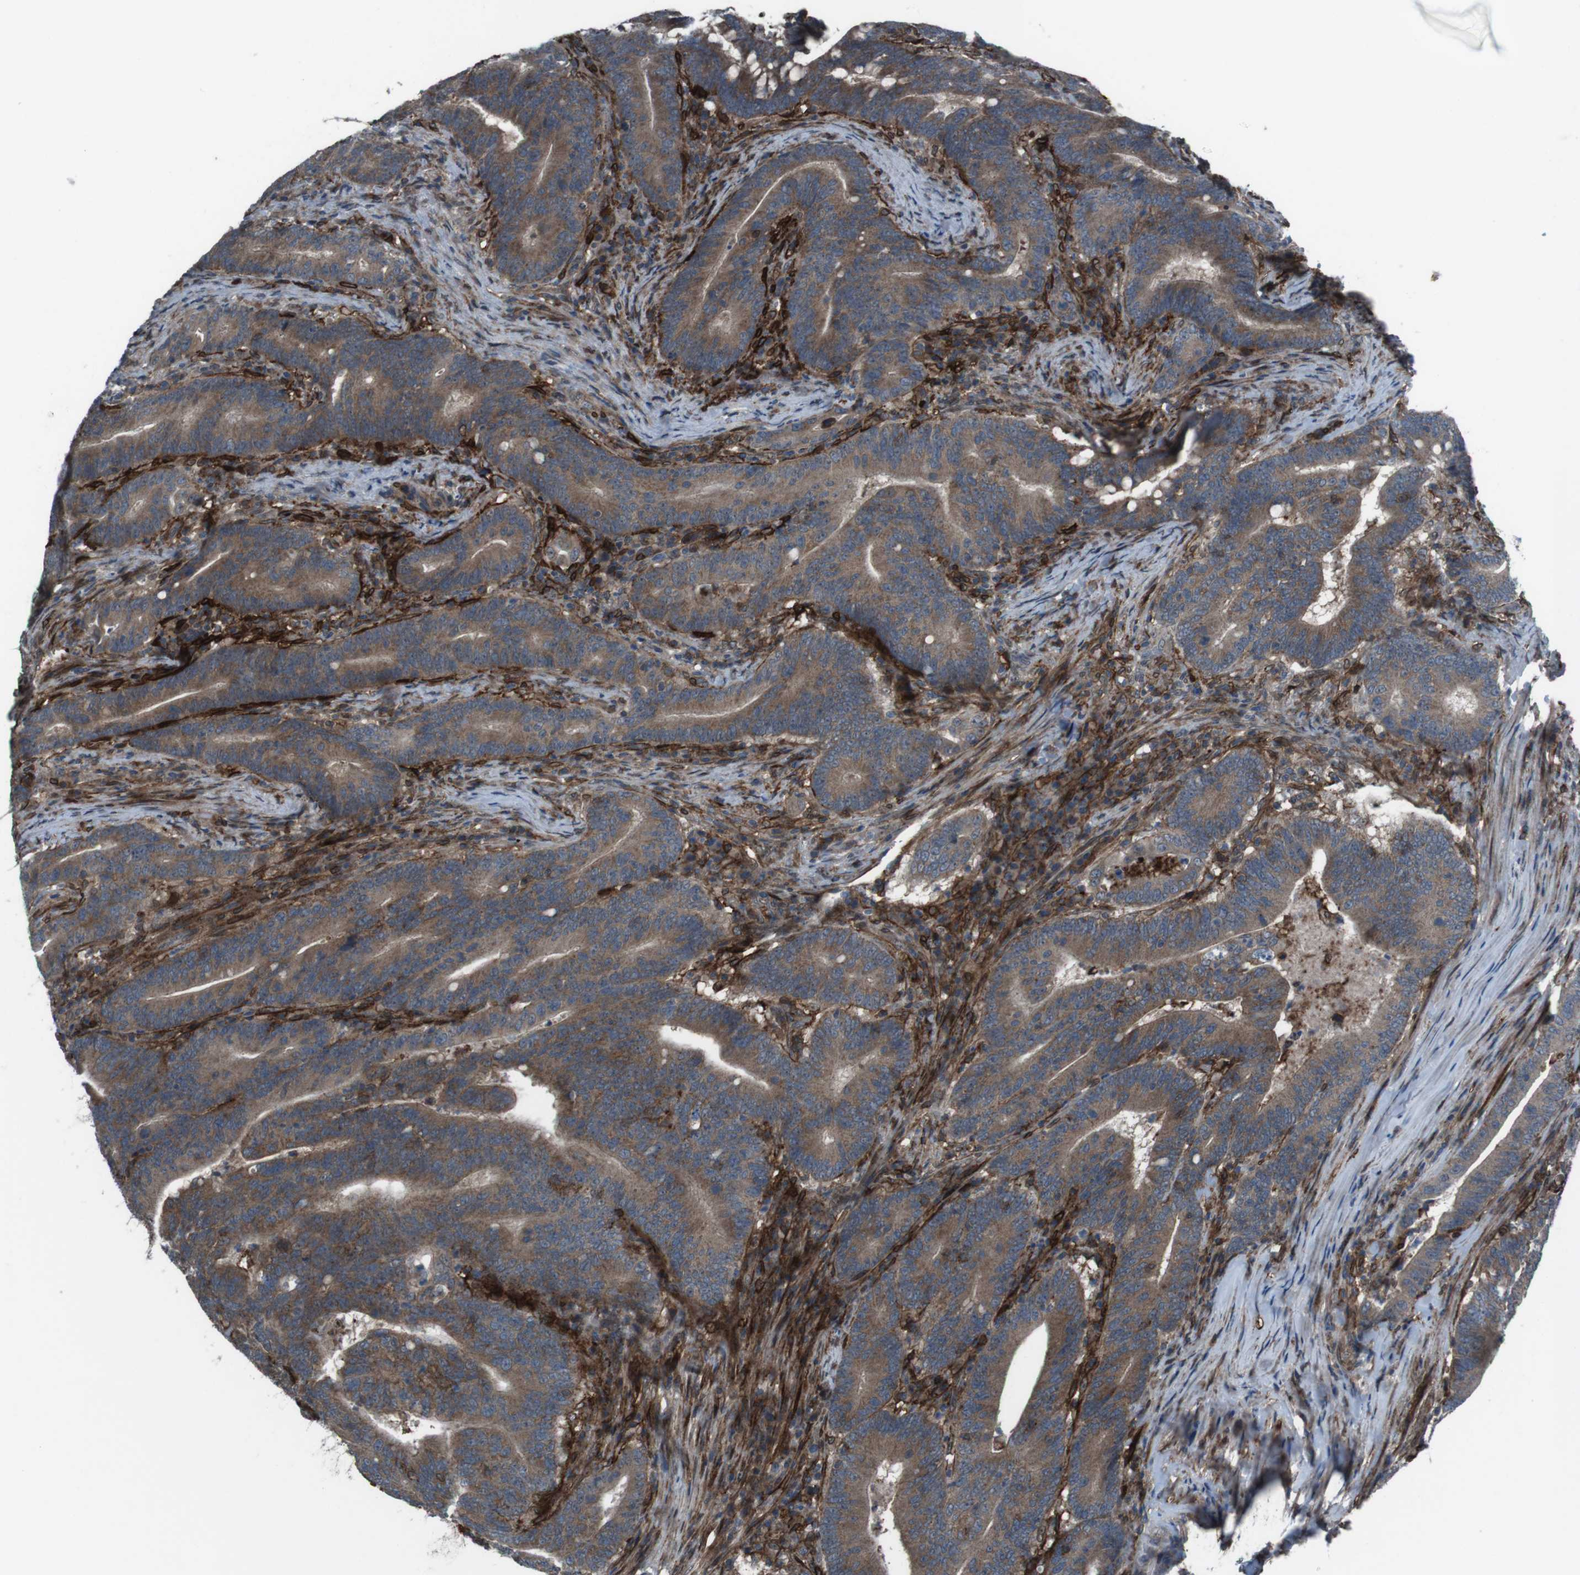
{"staining": {"intensity": "moderate", "quantity": ">75%", "location": "cytoplasmic/membranous"}, "tissue": "colorectal cancer", "cell_type": "Tumor cells", "image_type": "cancer", "snomed": [{"axis": "morphology", "description": "Normal tissue, NOS"}, {"axis": "morphology", "description": "Adenocarcinoma, NOS"}, {"axis": "topography", "description": "Colon"}], "caption": "Moderate cytoplasmic/membranous staining is seen in approximately >75% of tumor cells in colorectal adenocarcinoma.", "gene": "GDF10", "patient": {"sex": "female", "age": 66}}